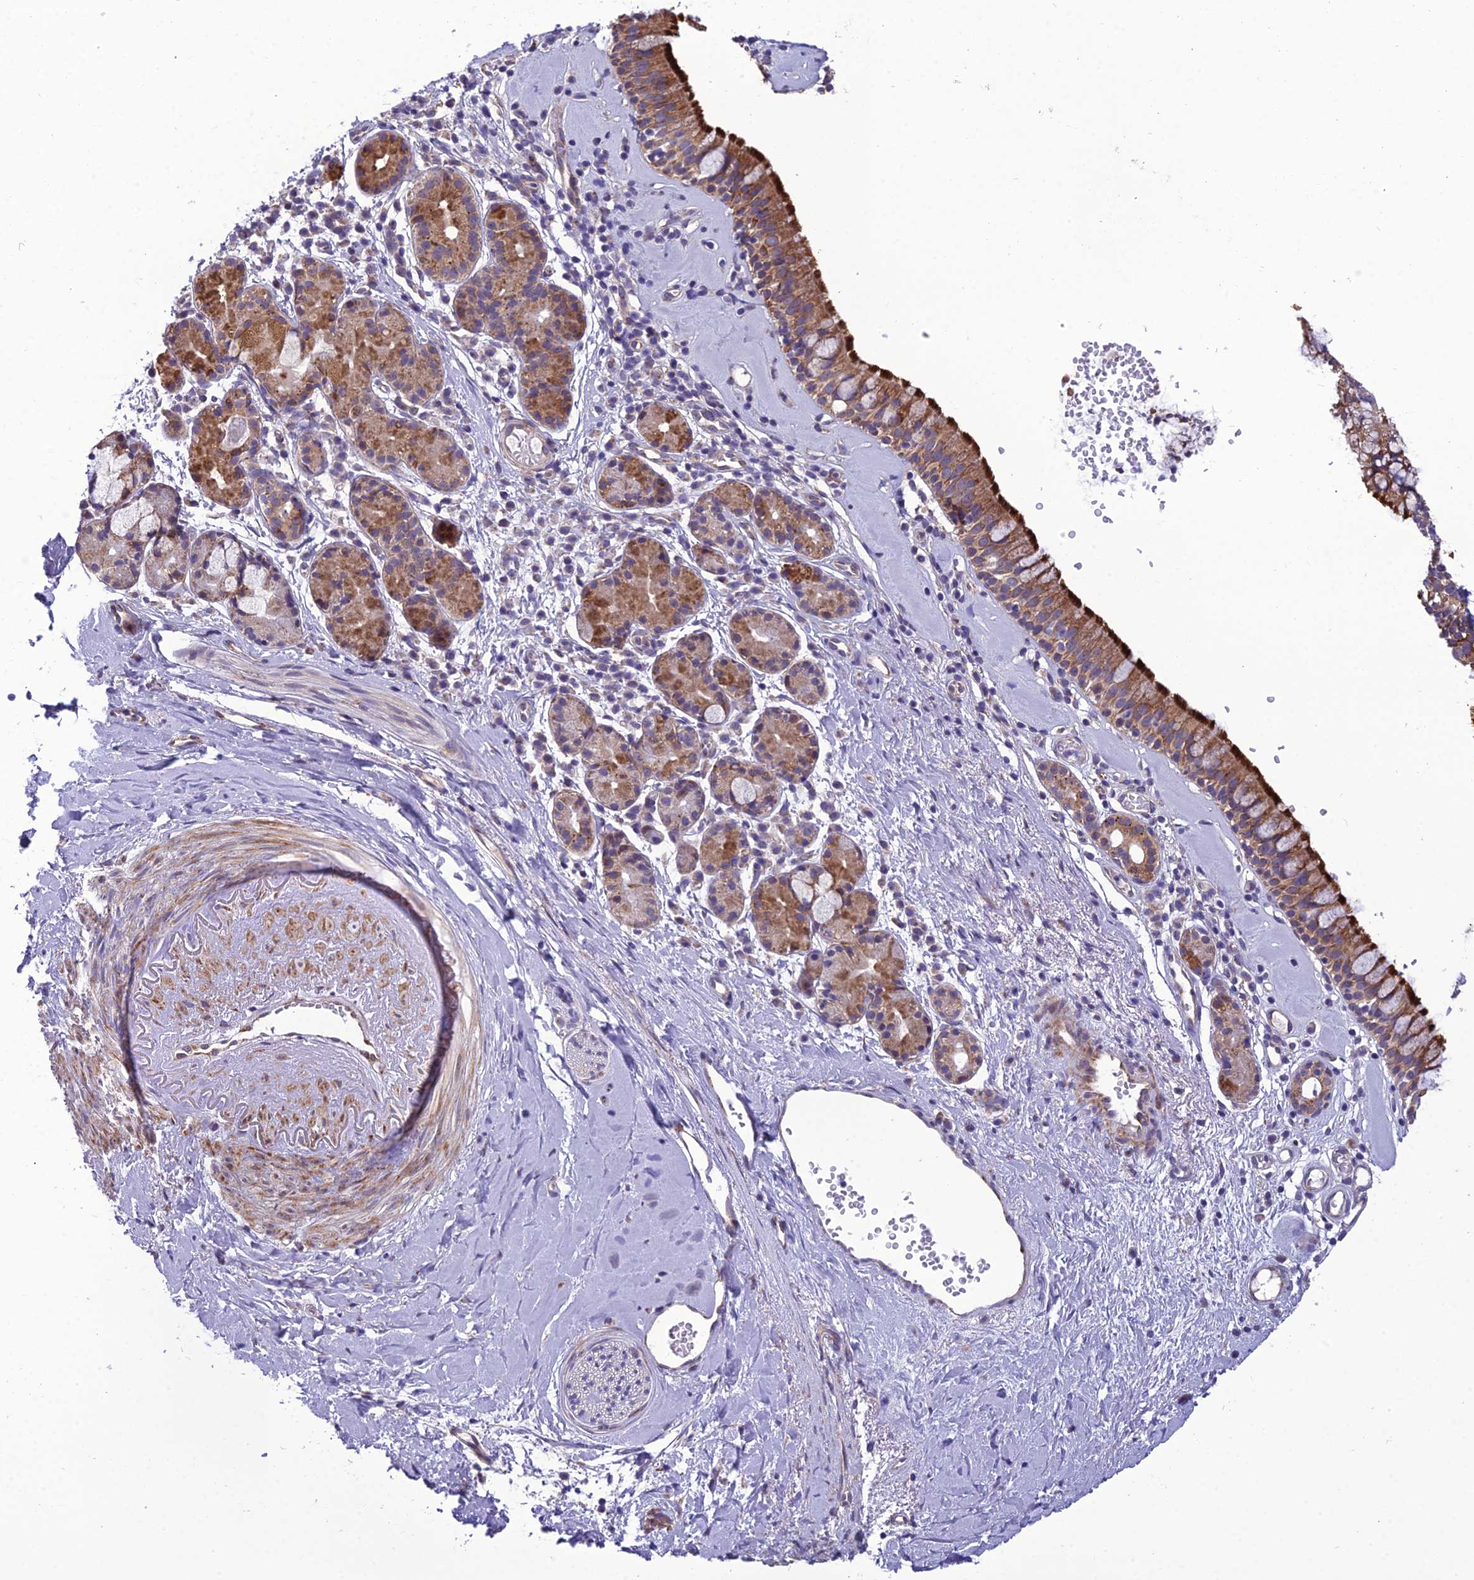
{"staining": {"intensity": "strong", "quantity": "25%-75%", "location": "cytoplasmic/membranous"}, "tissue": "nasopharynx", "cell_type": "Respiratory epithelial cells", "image_type": "normal", "snomed": [{"axis": "morphology", "description": "Normal tissue, NOS"}, {"axis": "topography", "description": "Nasopharynx"}], "caption": "Brown immunohistochemical staining in unremarkable nasopharynx exhibits strong cytoplasmic/membranous expression in approximately 25%-75% of respiratory epithelial cells.", "gene": "NODAL", "patient": {"sex": "male", "age": 82}}